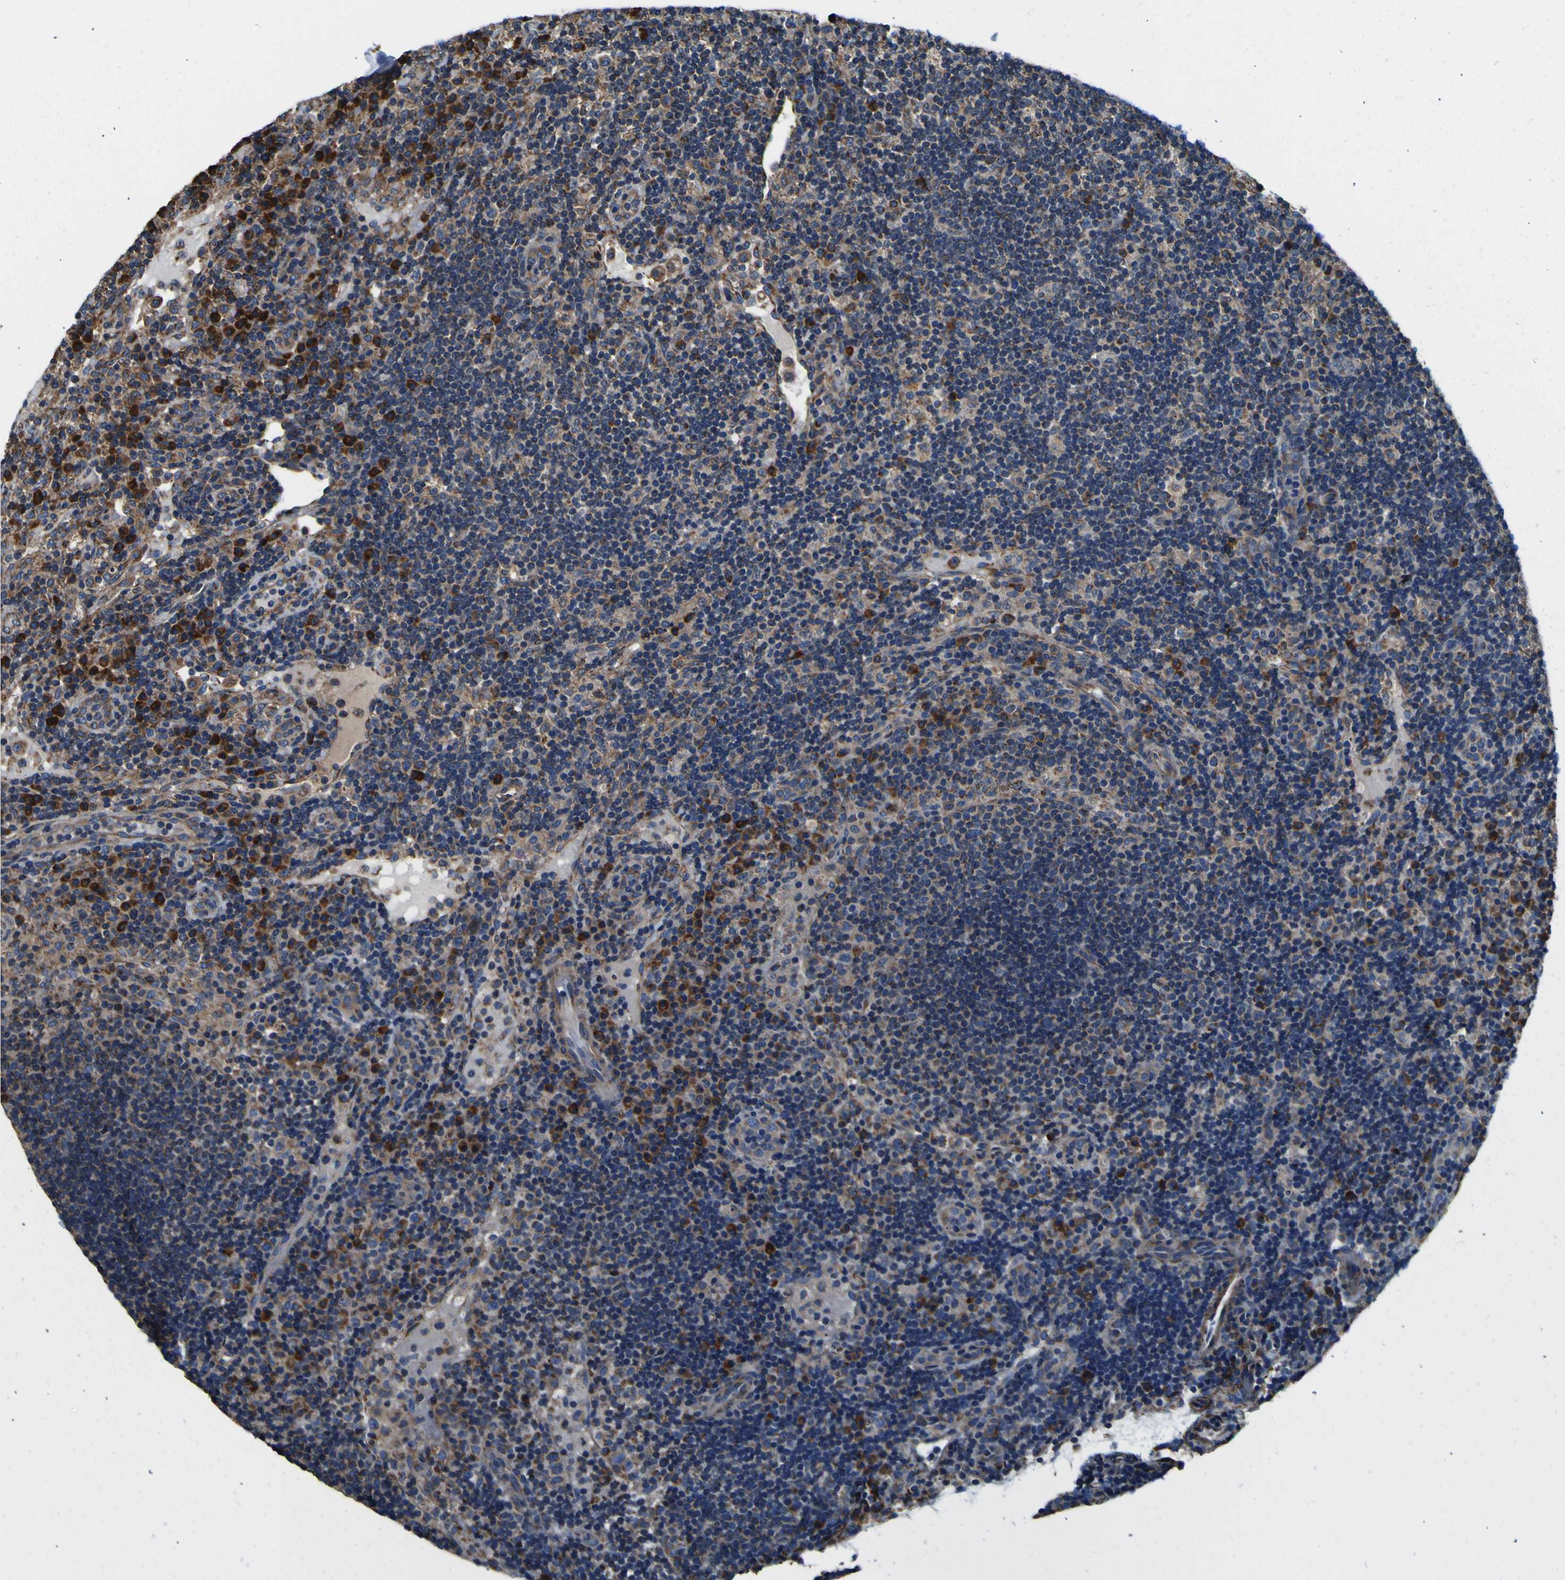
{"staining": {"intensity": "moderate", "quantity": "25%-75%", "location": "cytoplasmic/membranous"}, "tissue": "lymph node", "cell_type": "Germinal center cells", "image_type": "normal", "snomed": [{"axis": "morphology", "description": "Normal tissue, NOS"}, {"axis": "topography", "description": "Lymph node"}], "caption": "Immunohistochemical staining of normal human lymph node displays 25%-75% levels of moderate cytoplasmic/membranous protein positivity in approximately 25%-75% of germinal center cells.", "gene": "INPP5A", "patient": {"sex": "female", "age": 53}}